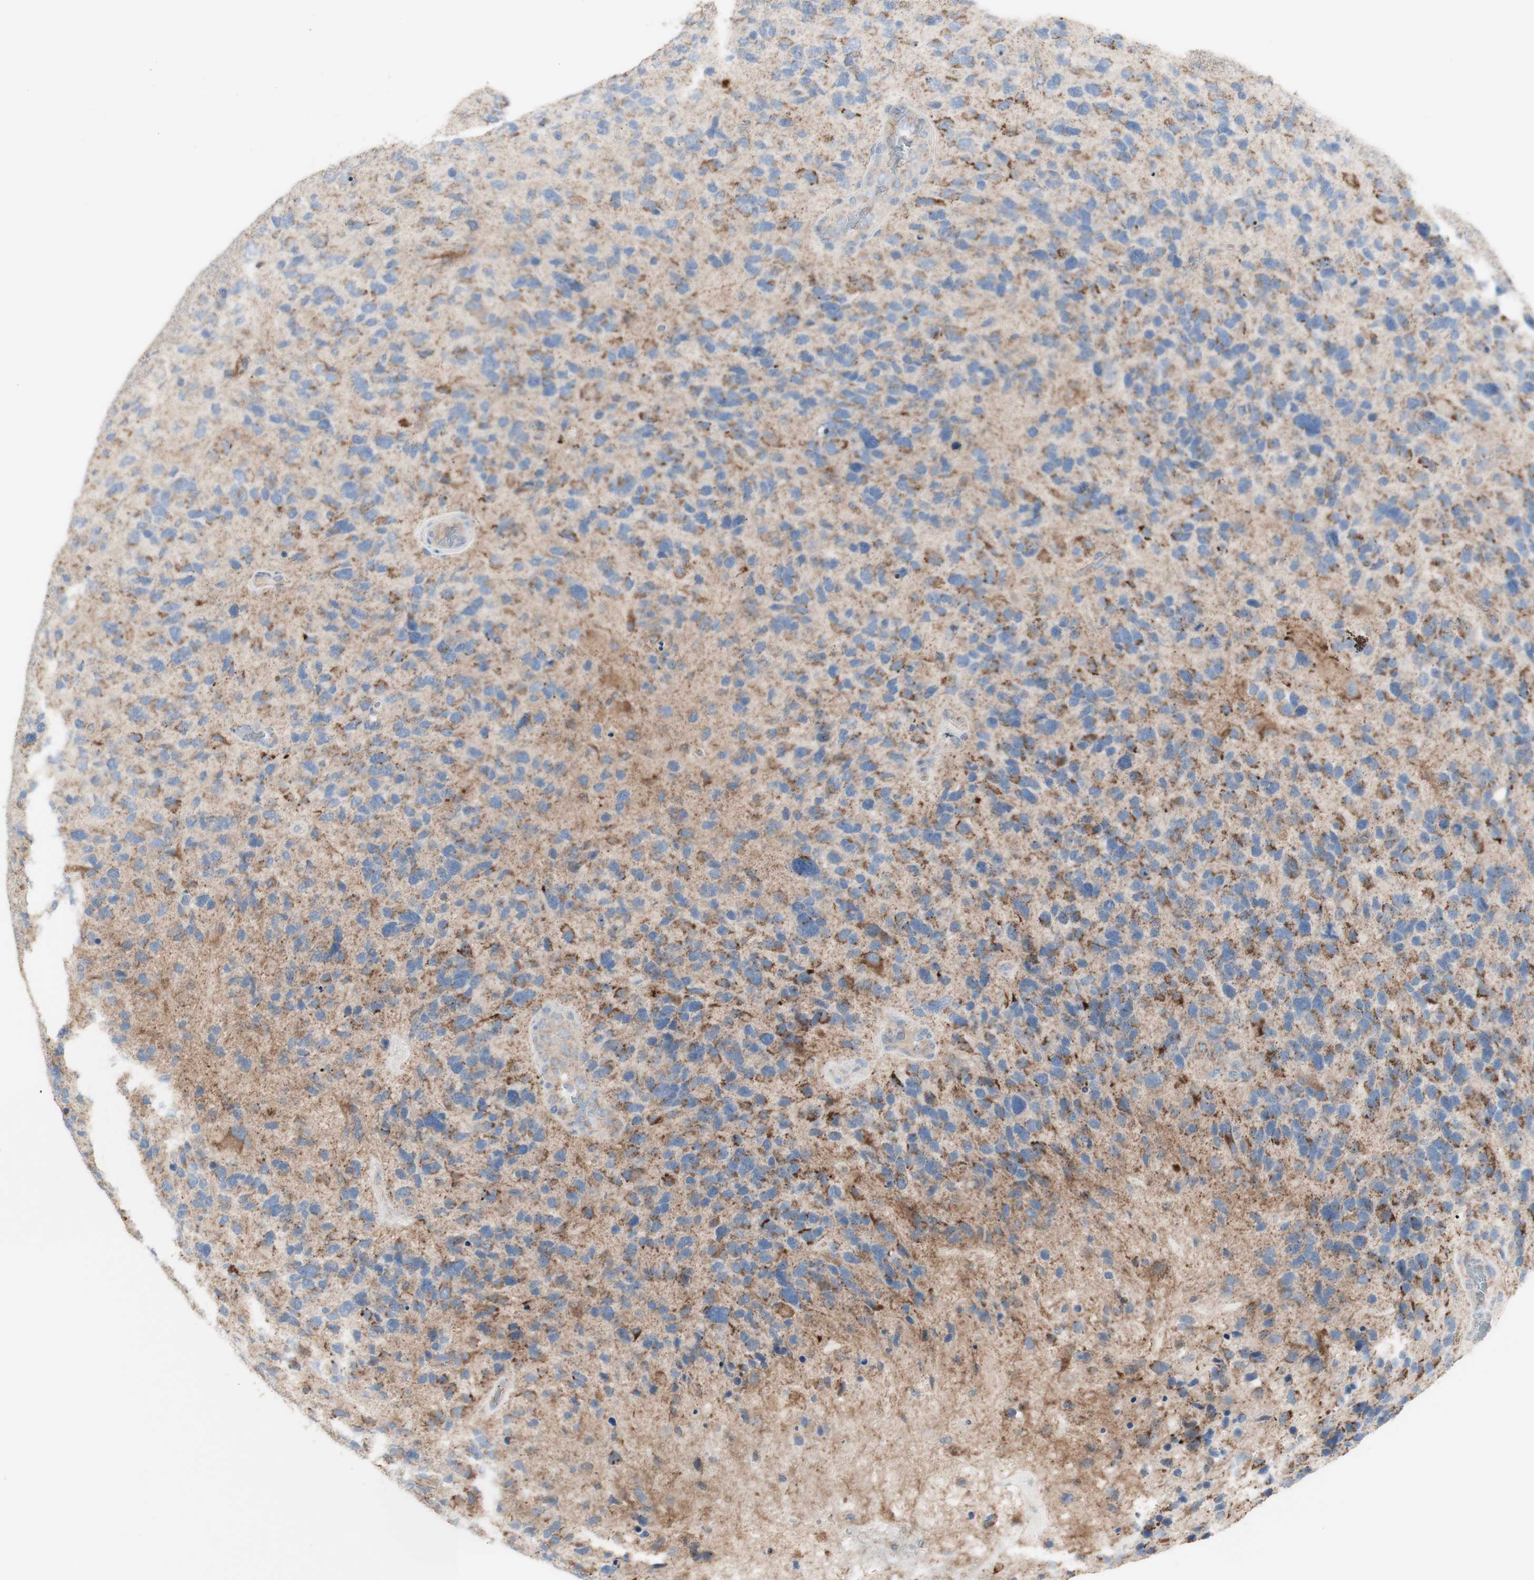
{"staining": {"intensity": "weak", "quantity": "<25%", "location": "cytoplasmic/membranous"}, "tissue": "glioma", "cell_type": "Tumor cells", "image_type": "cancer", "snomed": [{"axis": "morphology", "description": "Glioma, malignant, High grade"}, {"axis": "topography", "description": "Brain"}], "caption": "Immunohistochemical staining of glioma displays no significant expression in tumor cells.", "gene": "C3orf52", "patient": {"sex": "female", "age": 58}}